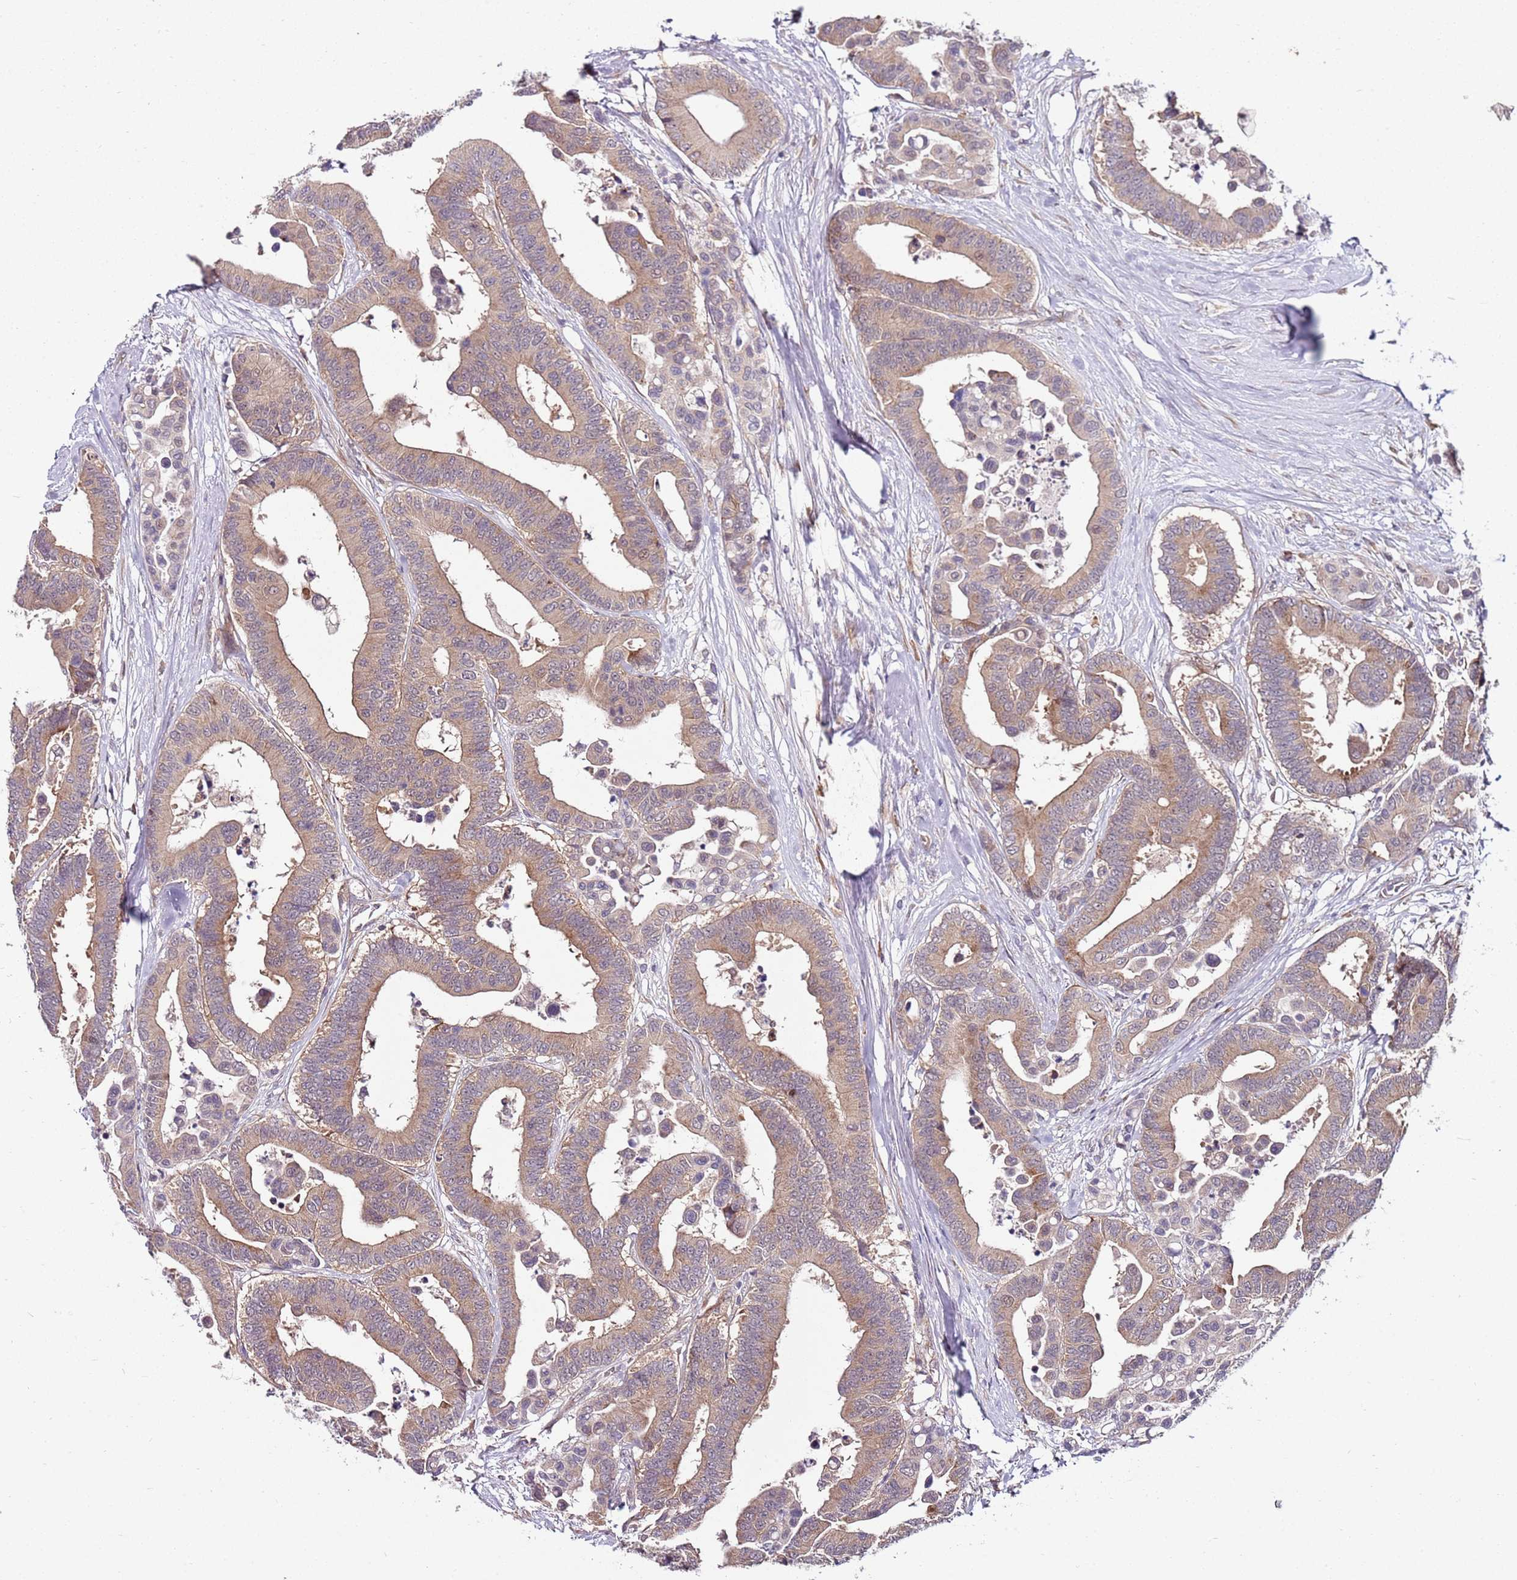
{"staining": {"intensity": "moderate", "quantity": "25%-75%", "location": "cytoplasmic/membranous"}, "tissue": "colorectal cancer", "cell_type": "Tumor cells", "image_type": "cancer", "snomed": [{"axis": "morphology", "description": "Adenocarcinoma, NOS"}, {"axis": "topography", "description": "Colon"}], "caption": "This is a histology image of immunohistochemistry staining of colorectal cancer (adenocarcinoma), which shows moderate positivity in the cytoplasmic/membranous of tumor cells.", "gene": "FBXL22", "patient": {"sex": "male", "age": 82}}